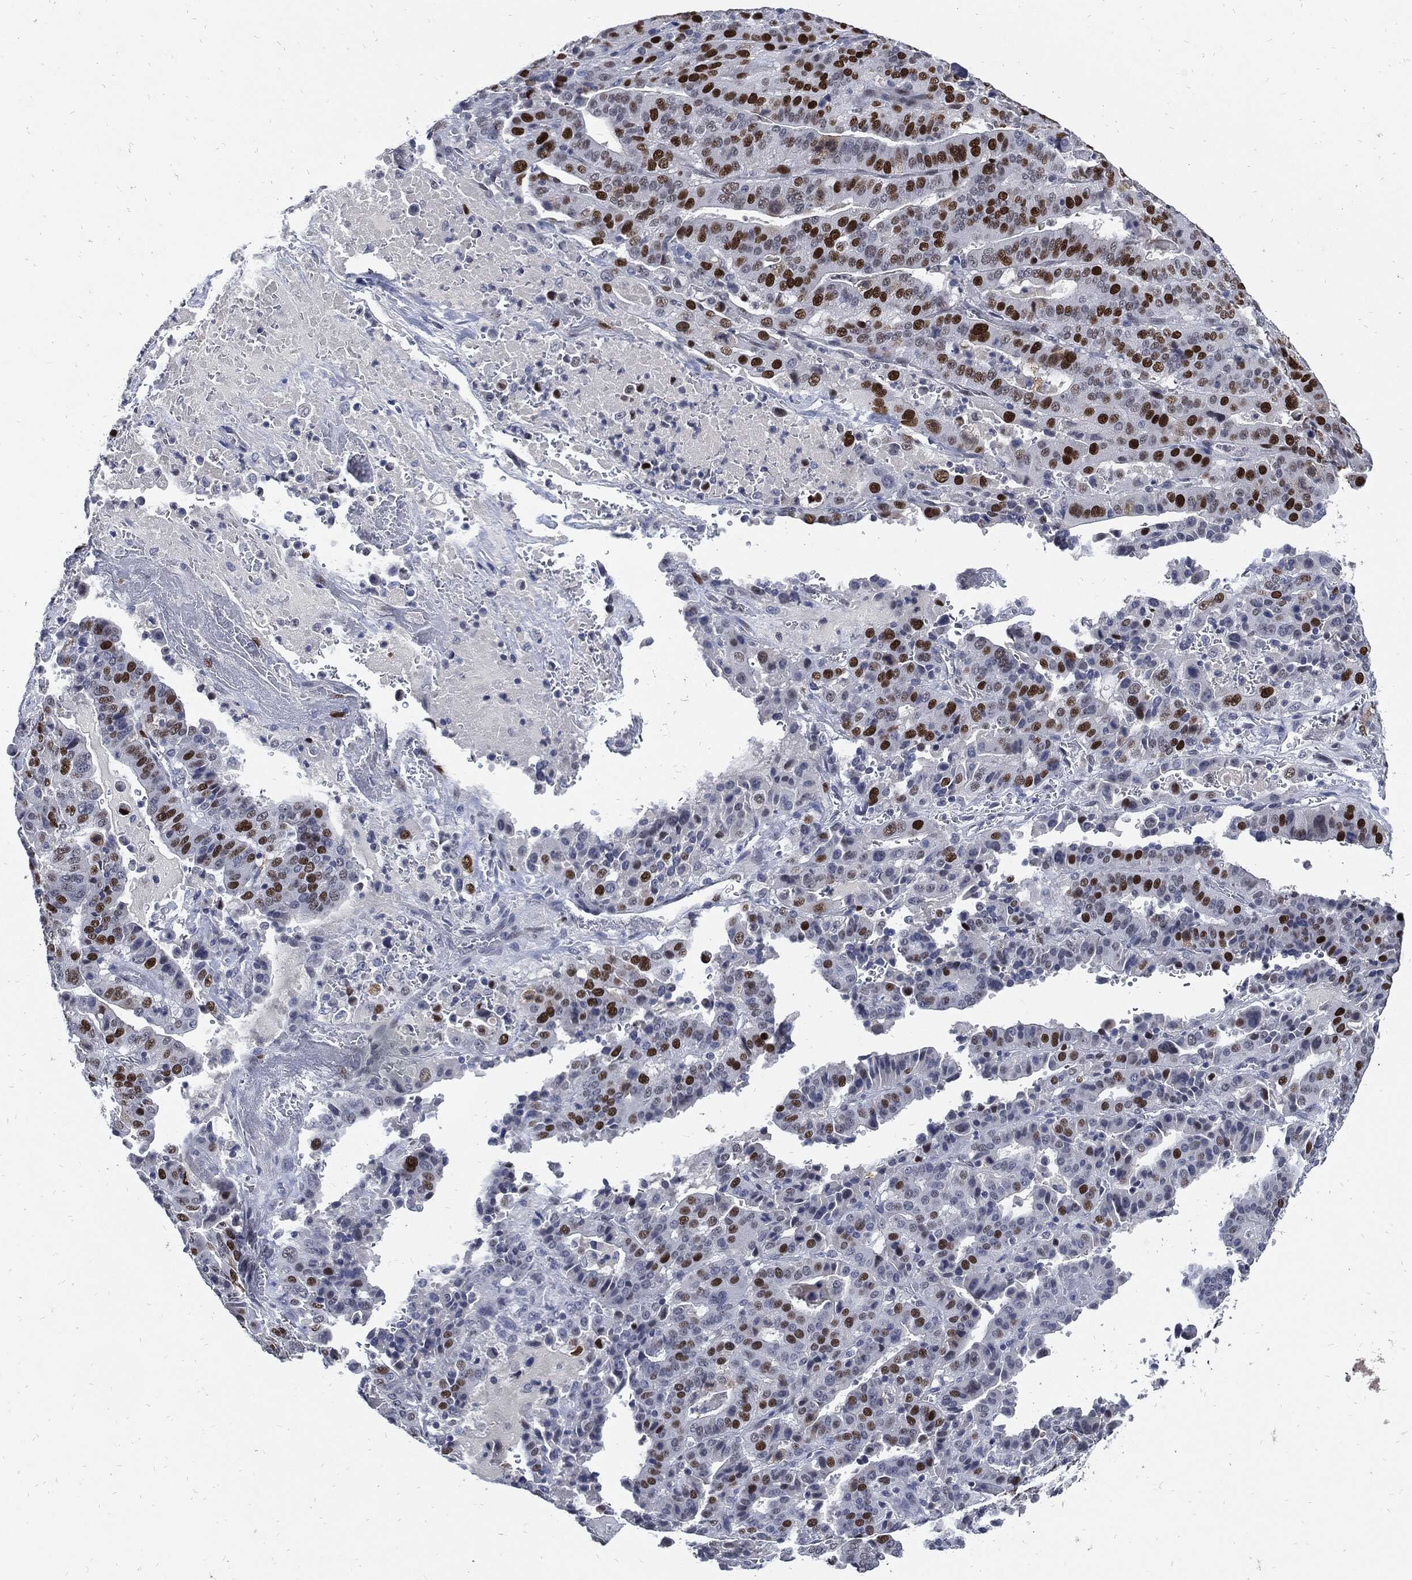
{"staining": {"intensity": "strong", "quantity": "25%-75%", "location": "nuclear"}, "tissue": "stomach cancer", "cell_type": "Tumor cells", "image_type": "cancer", "snomed": [{"axis": "morphology", "description": "Adenocarcinoma, NOS"}, {"axis": "topography", "description": "Stomach"}], "caption": "The image reveals immunohistochemical staining of stomach adenocarcinoma. There is strong nuclear positivity is present in approximately 25%-75% of tumor cells.", "gene": "NBN", "patient": {"sex": "male", "age": 48}}